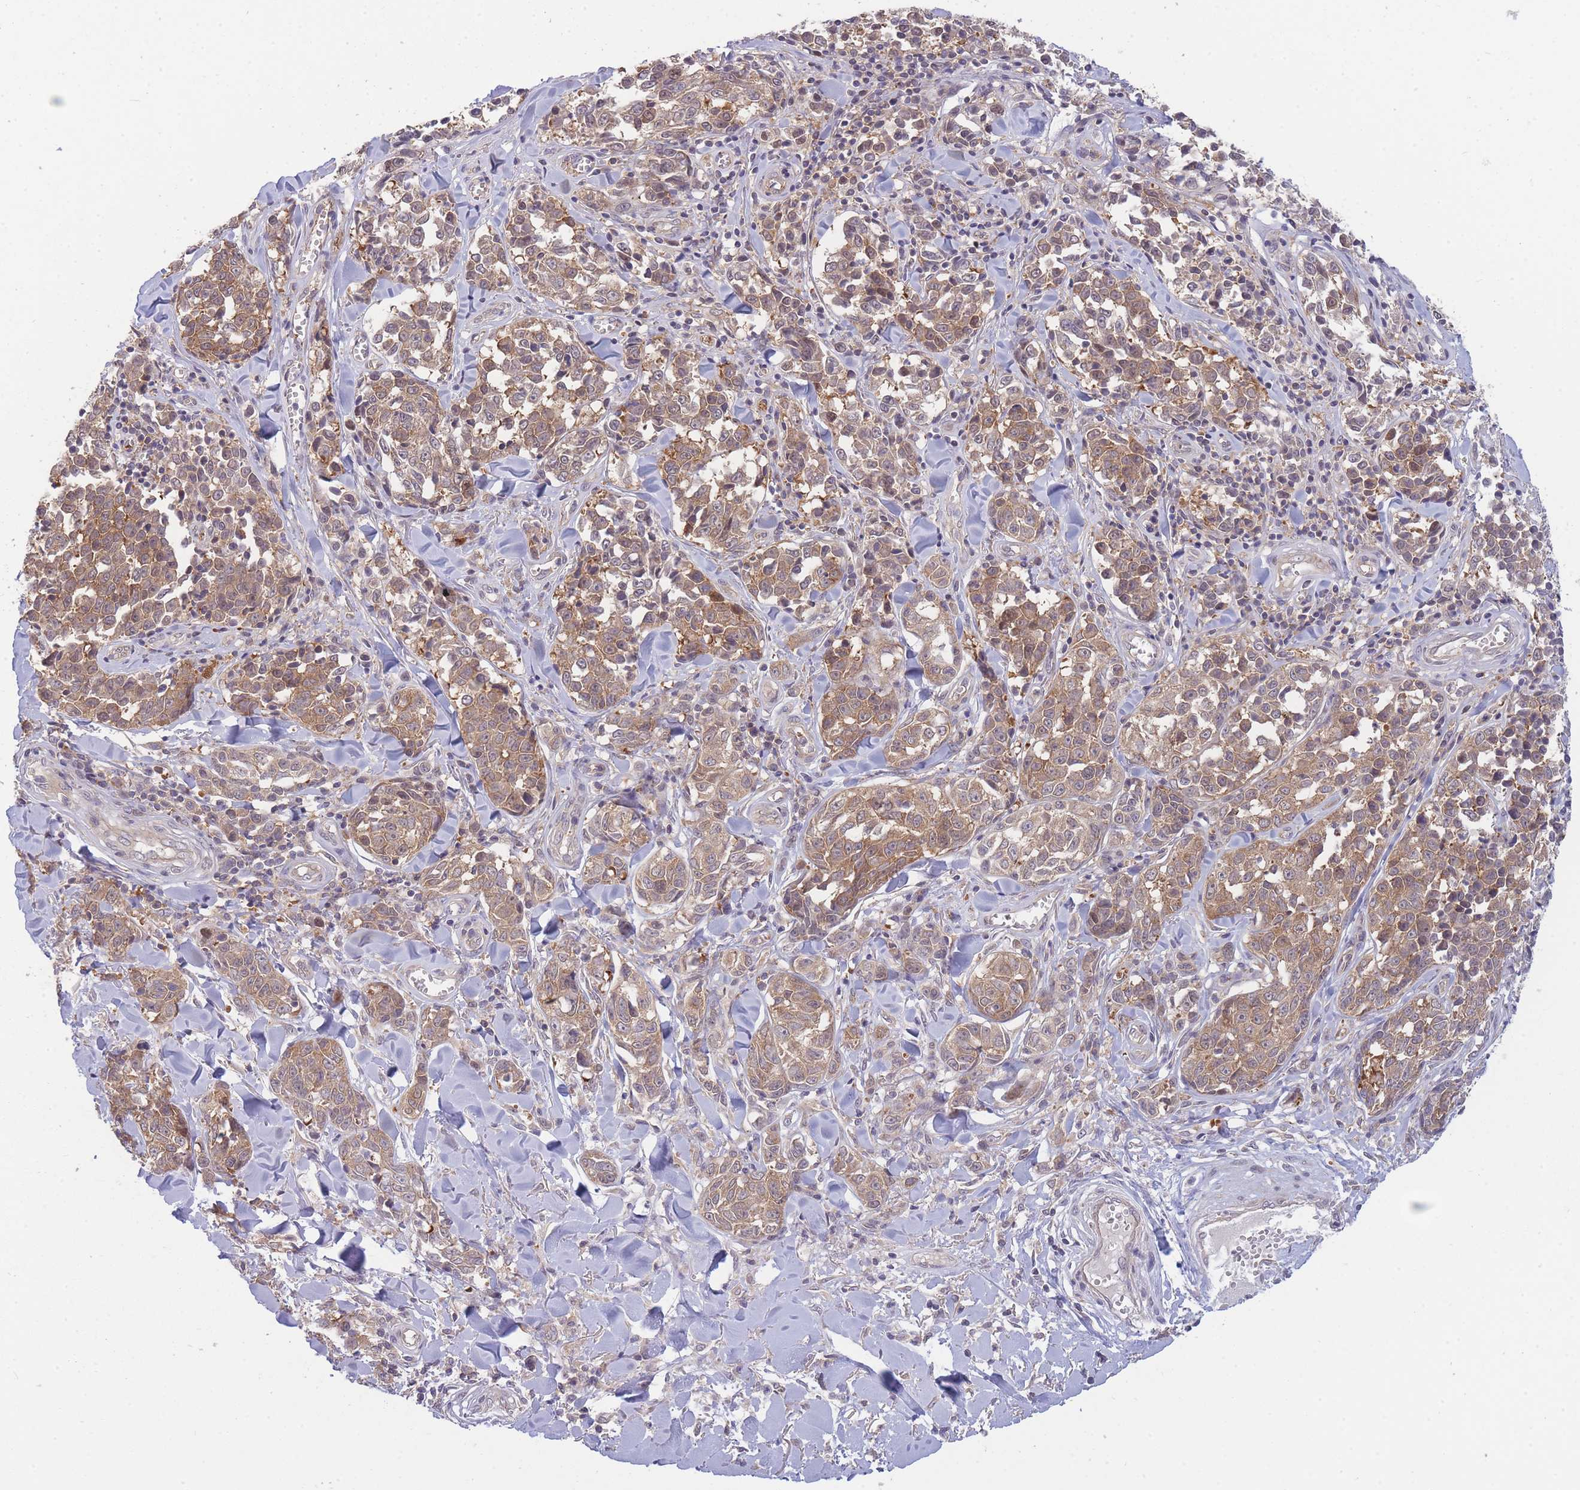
{"staining": {"intensity": "moderate", "quantity": "25%-75%", "location": "cytoplasmic/membranous"}, "tissue": "melanoma", "cell_type": "Tumor cells", "image_type": "cancer", "snomed": [{"axis": "morphology", "description": "Malignant melanoma, NOS"}, {"axis": "topography", "description": "Skin"}], "caption": "Brown immunohistochemical staining in human melanoma exhibits moderate cytoplasmic/membranous positivity in about 25%-75% of tumor cells. Ihc stains the protein in brown and the nuclei are stained blue.", "gene": "PFDN6", "patient": {"sex": "female", "age": 64}}